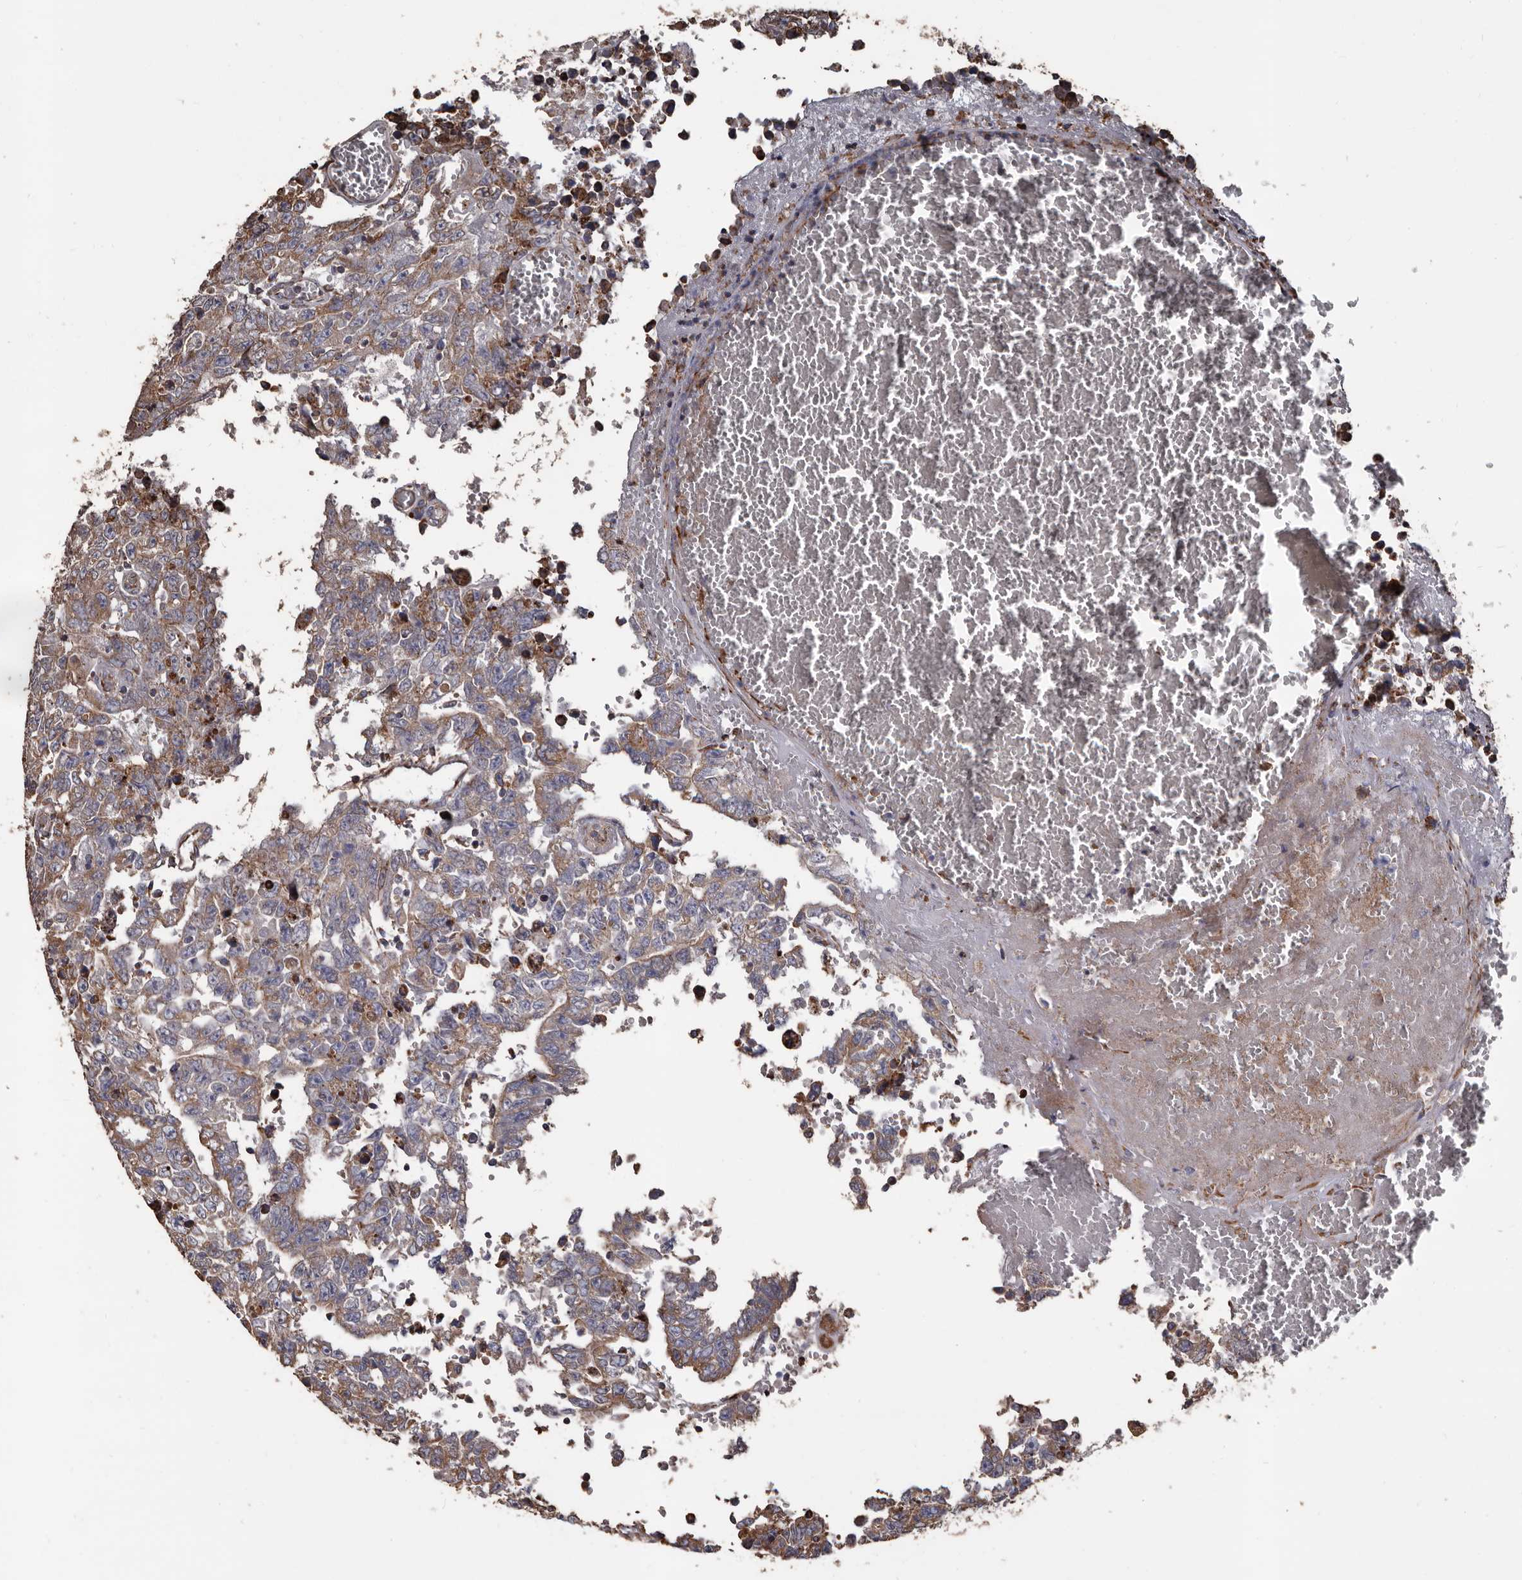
{"staining": {"intensity": "moderate", "quantity": "25%-75%", "location": "cytoplasmic/membranous"}, "tissue": "testis cancer", "cell_type": "Tumor cells", "image_type": "cancer", "snomed": [{"axis": "morphology", "description": "Carcinoma, Embryonal, NOS"}, {"axis": "topography", "description": "Testis"}], "caption": "The histopathology image displays staining of testis cancer, revealing moderate cytoplasmic/membranous protein expression (brown color) within tumor cells. The staining was performed using DAB (3,3'-diaminobenzidine) to visualize the protein expression in brown, while the nuclei were stained in blue with hematoxylin (Magnification: 20x).", "gene": "OSGIN2", "patient": {"sex": "male", "age": 26}}